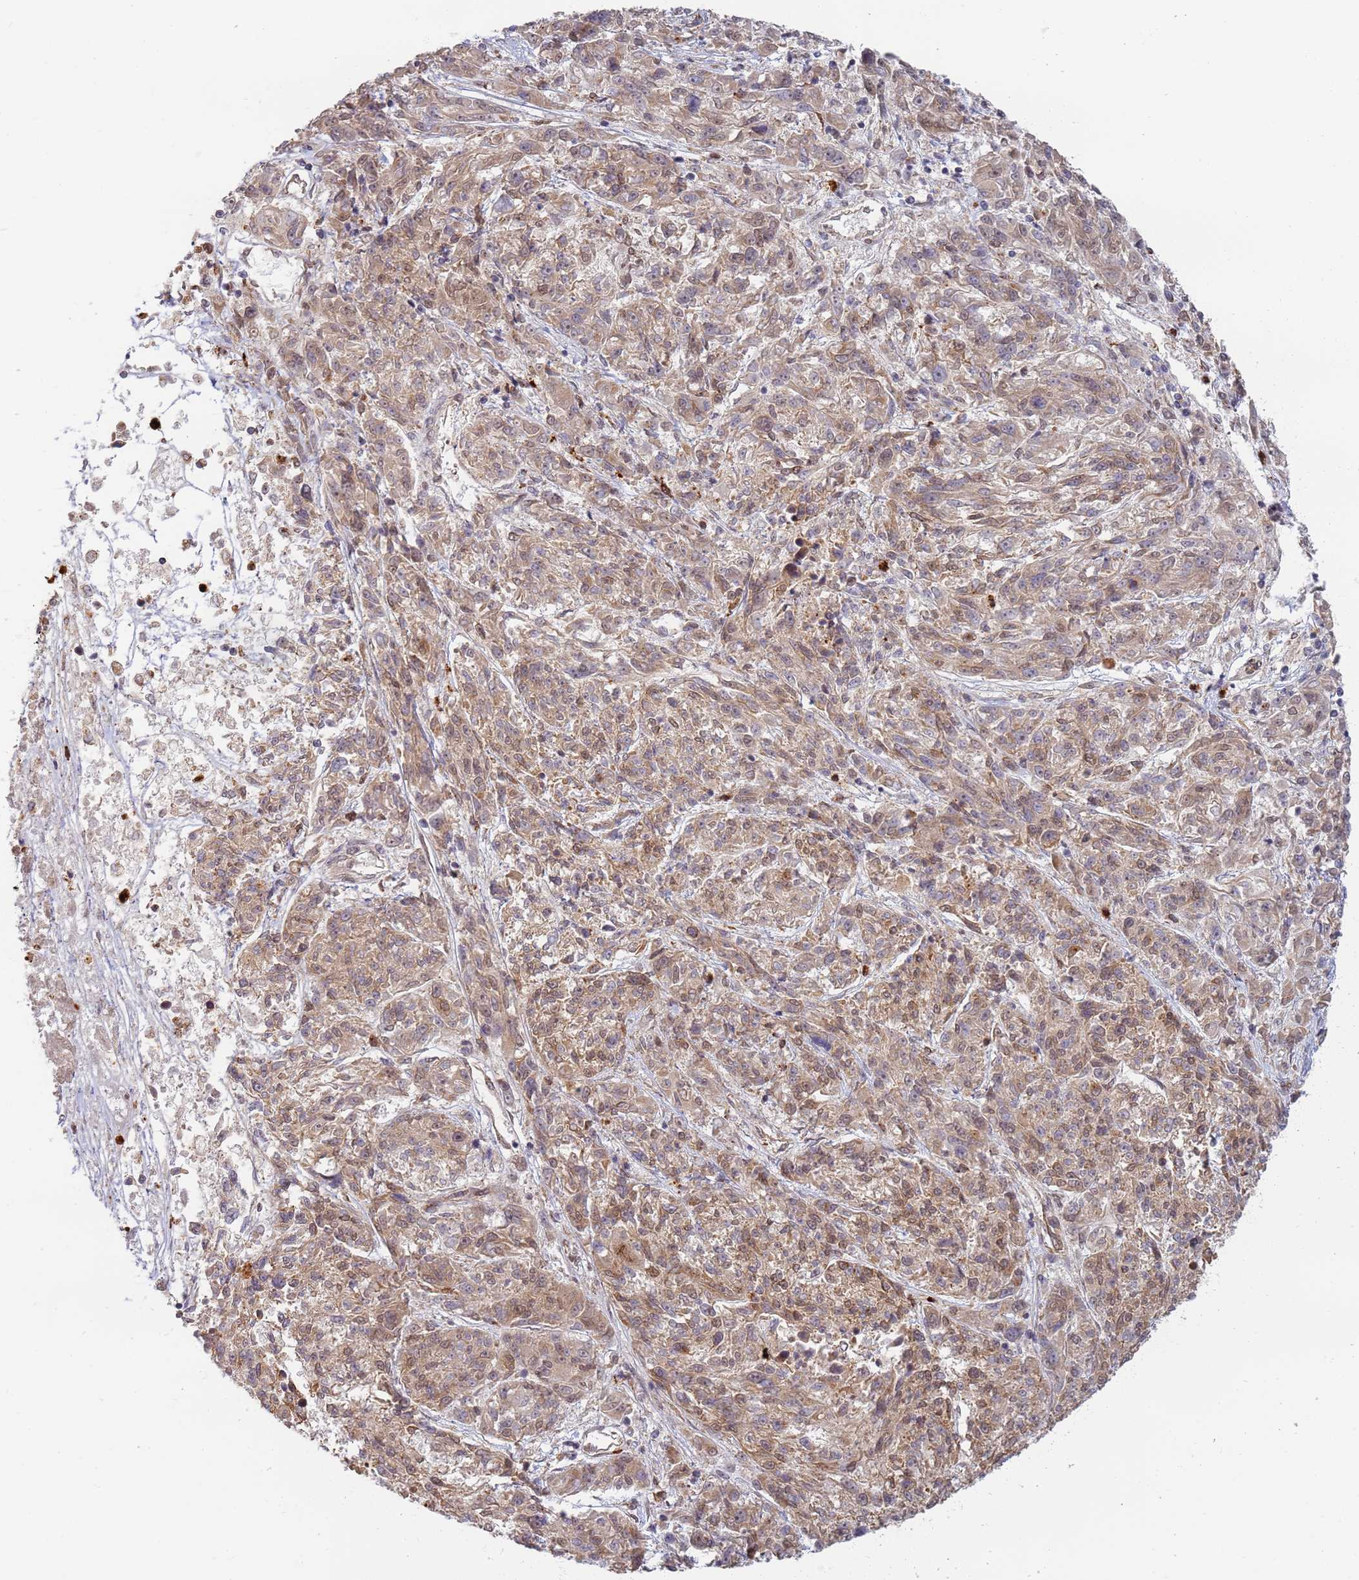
{"staining": {"intensity": "moderate", "quantity": "25%-75%", "location": "cytoplasmic/membranous,nuclear"}, "tissue": "melanoma", "cell_type": "Tumor cells", "image_type": "cancer", "snomed": [{"axis": "morphology", "description": "Malignant melanoma, NOS"}, {"axis": "topography", "description": "Skin"}], "caption": "Human malignant melanoma stained with a brown dye shows moderate cytoplasmic/membranous and nuclear positive staining in about 25%-75% of tumor cells.", "gene": "CEP170", "patient": {"sex": "male", "age": 53}}